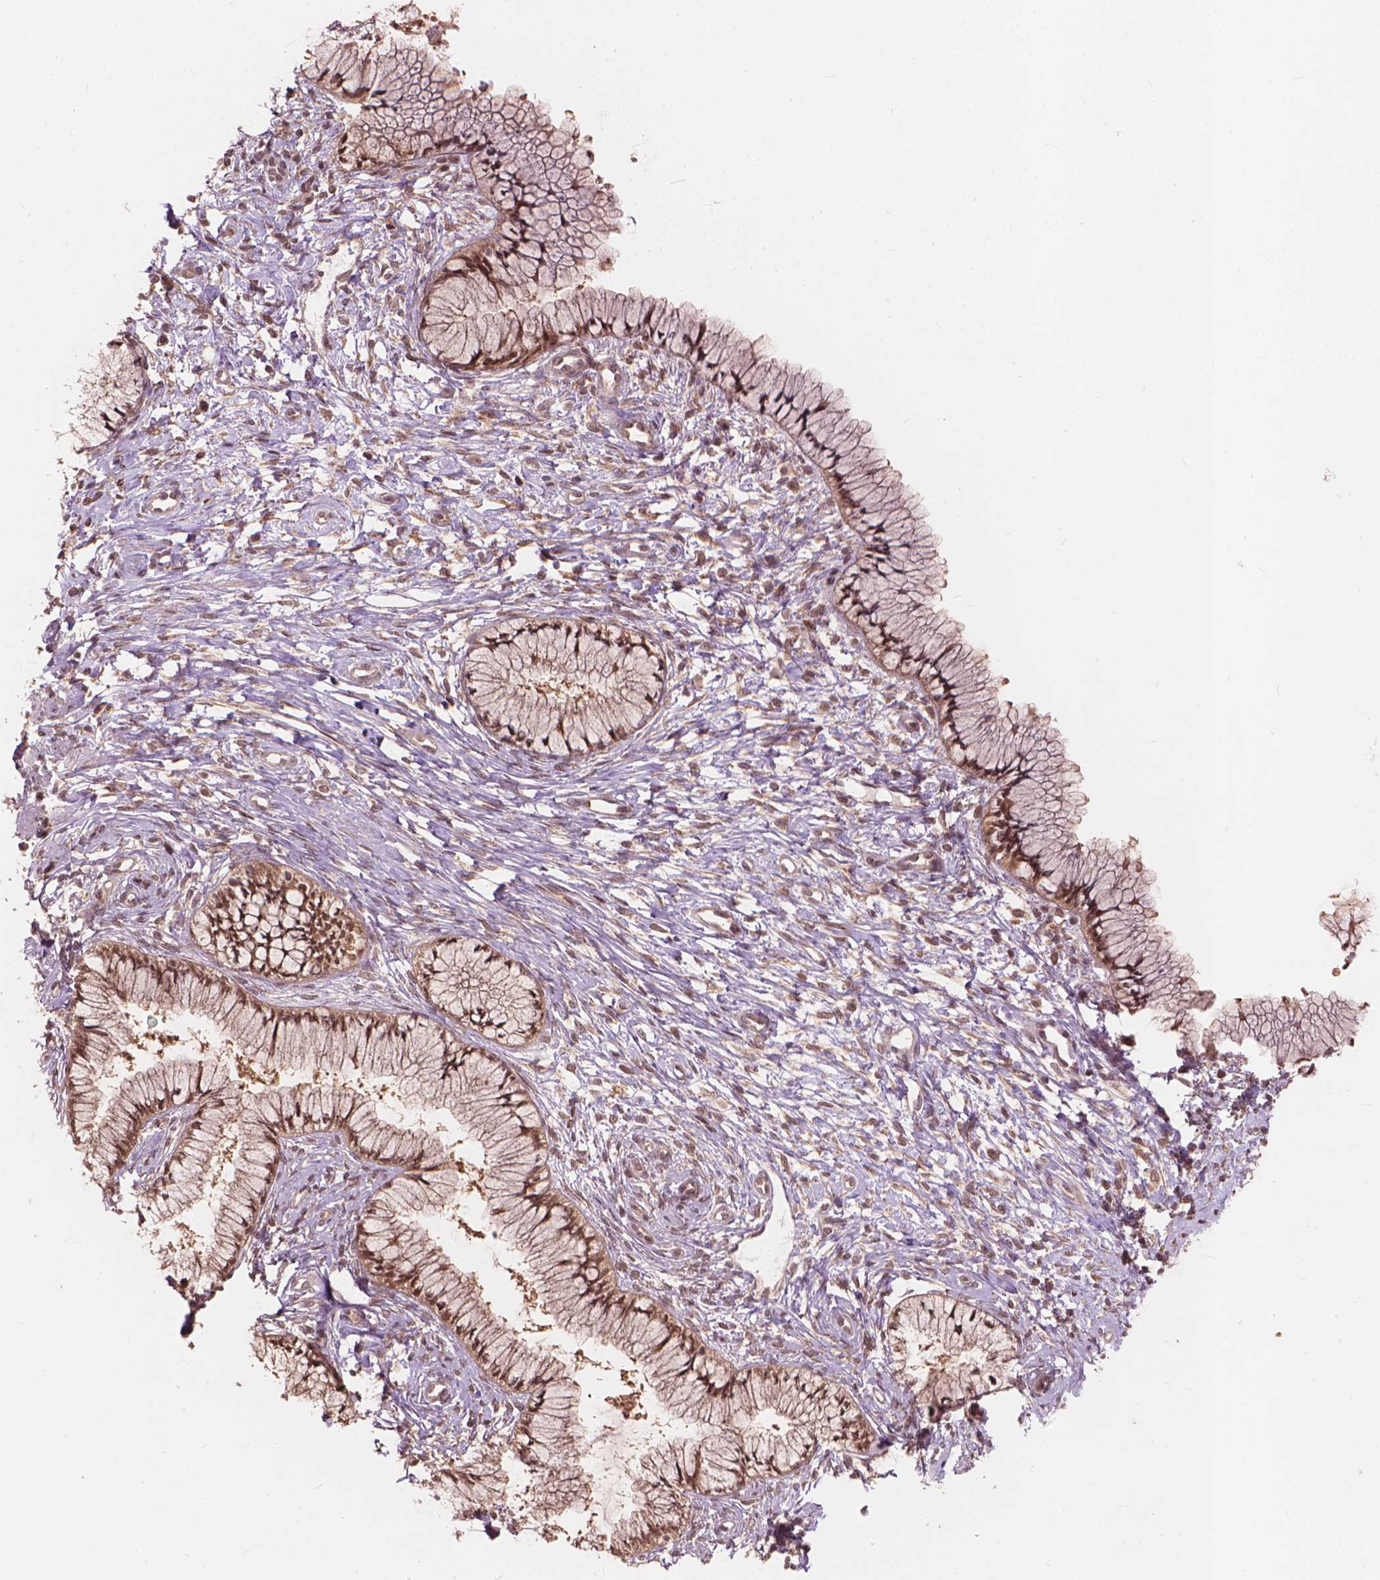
{"staining": {"intensity": "moderate", "quantity": ">75%", "location": "cytoplasmic/membranous,nuclear"}, "tissue": "cervix", "cell_type": "Glandular cells", "image_type": "normal", "snomed": [{"axis": "morphology", "description": "Normal tissue, NOS"}, {"axis": "topography", "description": "Cervix"}], "caption": "High-power microscopy captured an immunohistochemistry (IHC) photomicrograph of benign cervix, revealing moderate cytoplasmic/membranous,nuclear positivity in about >75% of glandular cells.", "gene": "SSU72", "patient": {"sex": "female", "age": 37}}